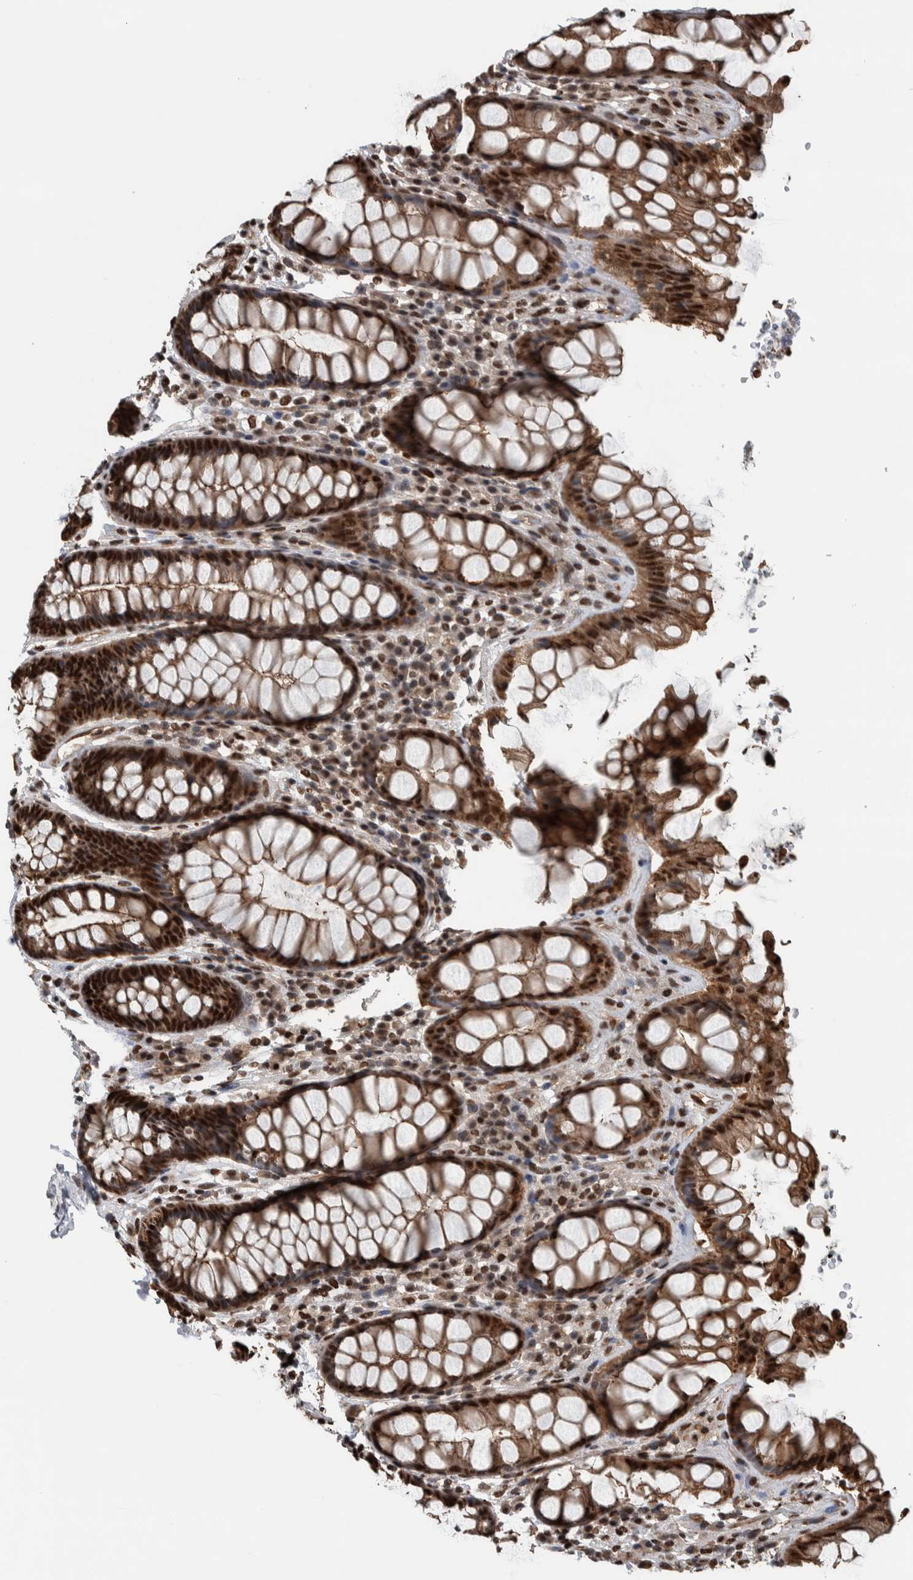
{"staining": {"intensity": "strong", "quantity": ">75%", "location": "cytoplasmic/membranous,nuclear"}, "tissue": "rectum", "cell_type": "Glandular cells", "image_type": "normal", "snomed": [{"axis": "morphology", "description": "Normal tissue, NOS"}, {"axis": "topography", "description": "Rectum"}], "caption": "Immunohistochemical staining of unremarkable human rectum exhibits >75% levels of strong cytoplasmic/membranous,nuclear protein expression in approximately >75% of glandular cells.", "gene": "FAM135B", "patient": {"sex": "male", "age": 64}}